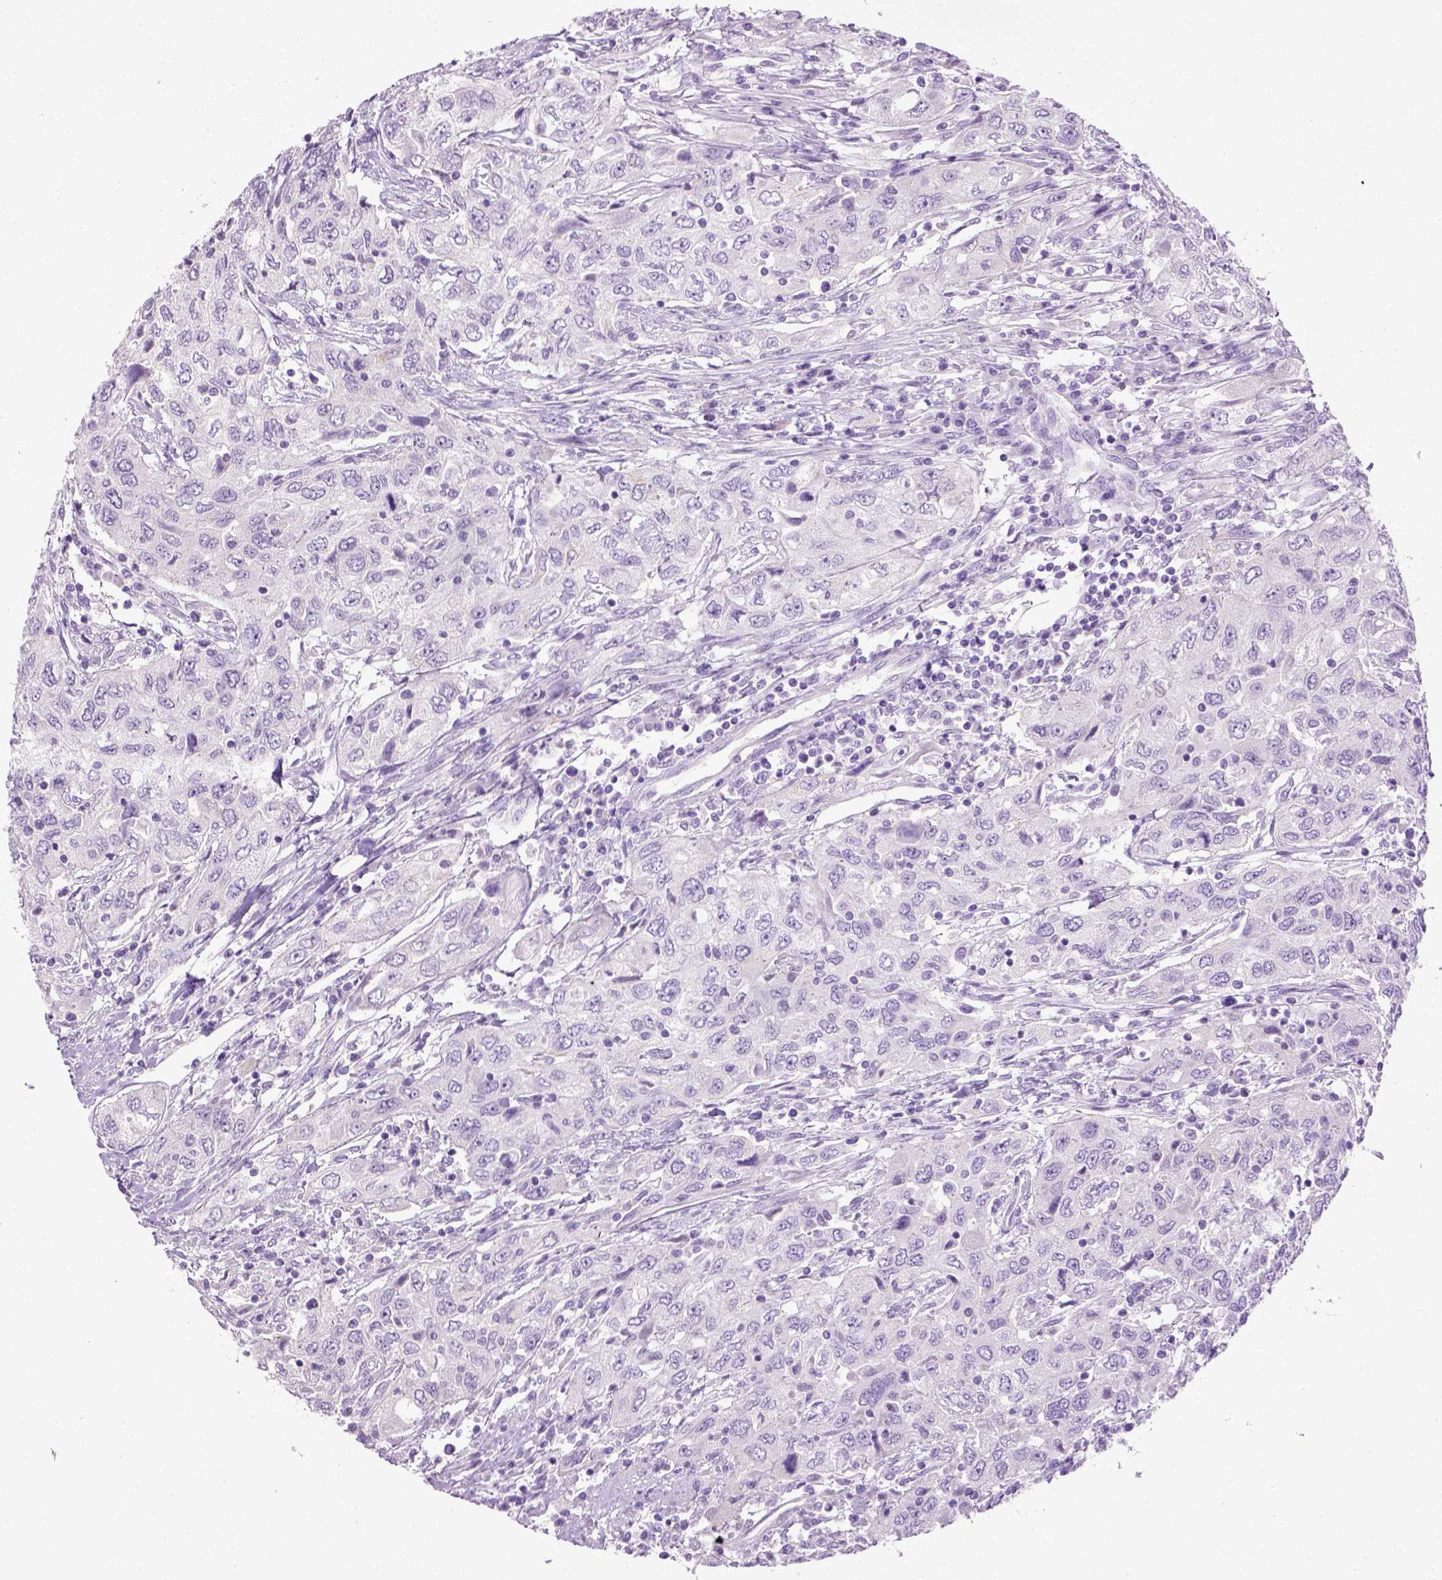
{"staining": {"intensity": "negative", "quantity": "none", "location": "none"}, "tissue": "urothelial cancer", "cell_type": "Tumor cells", "image_type": "cancer", "snomed": [{"axis": "morphology", "description": "Urothelial carcinoma, High grade"}, {"axis": "topography", "description": "Urinary bladder"}], "caption": "This is a image of immunohistochemistry (IHC) staining of urothelial cancer, which shows no positivity in tumor cells.", "gene": "CYP24A1", "patient": {"sex": "male", "age": 76}}